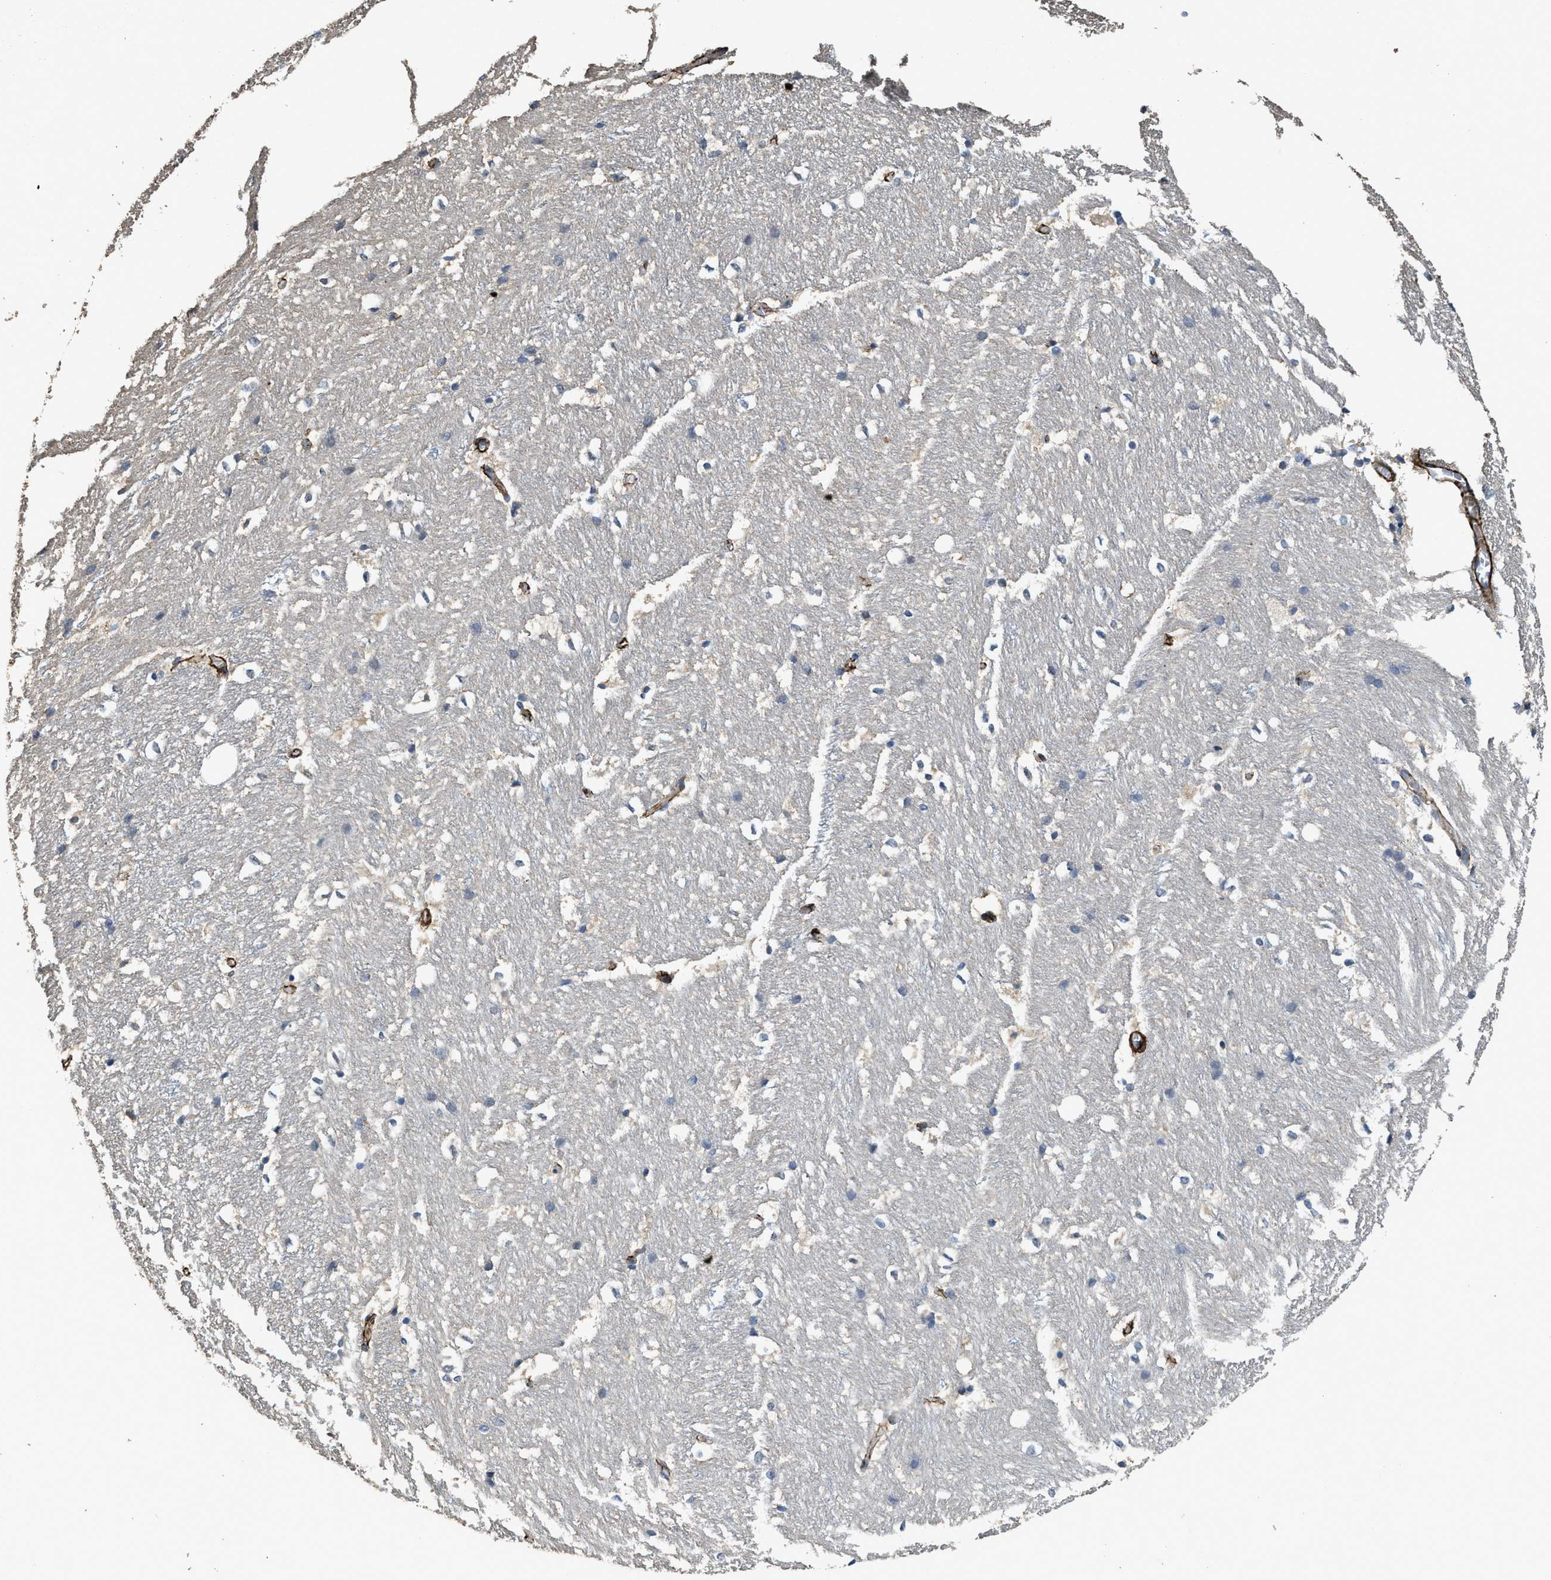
{"staining": {"intensity": "negative", "quantity": "none", "location": "none"}, "tissue": "hippocampus", "cell_type": "Glial cells", "image_type": "normal", "snomed": [{"axis": "morphology", "description": "Normal tissue, NOS"}, {"axis": "topography", "description": "Hippocampus"}], "caption": "High power microscopy image of an IHC micrograph of benign hippocampus, revealing no significant positivity in glial cells. The staining is performed using DAB (3,3'-diaminobenzidine) brown chromogen with nuclei counter-stained in using hematoxylin.", "gene": "SYNM", "patient": {"sex": "female", "age": 19}}